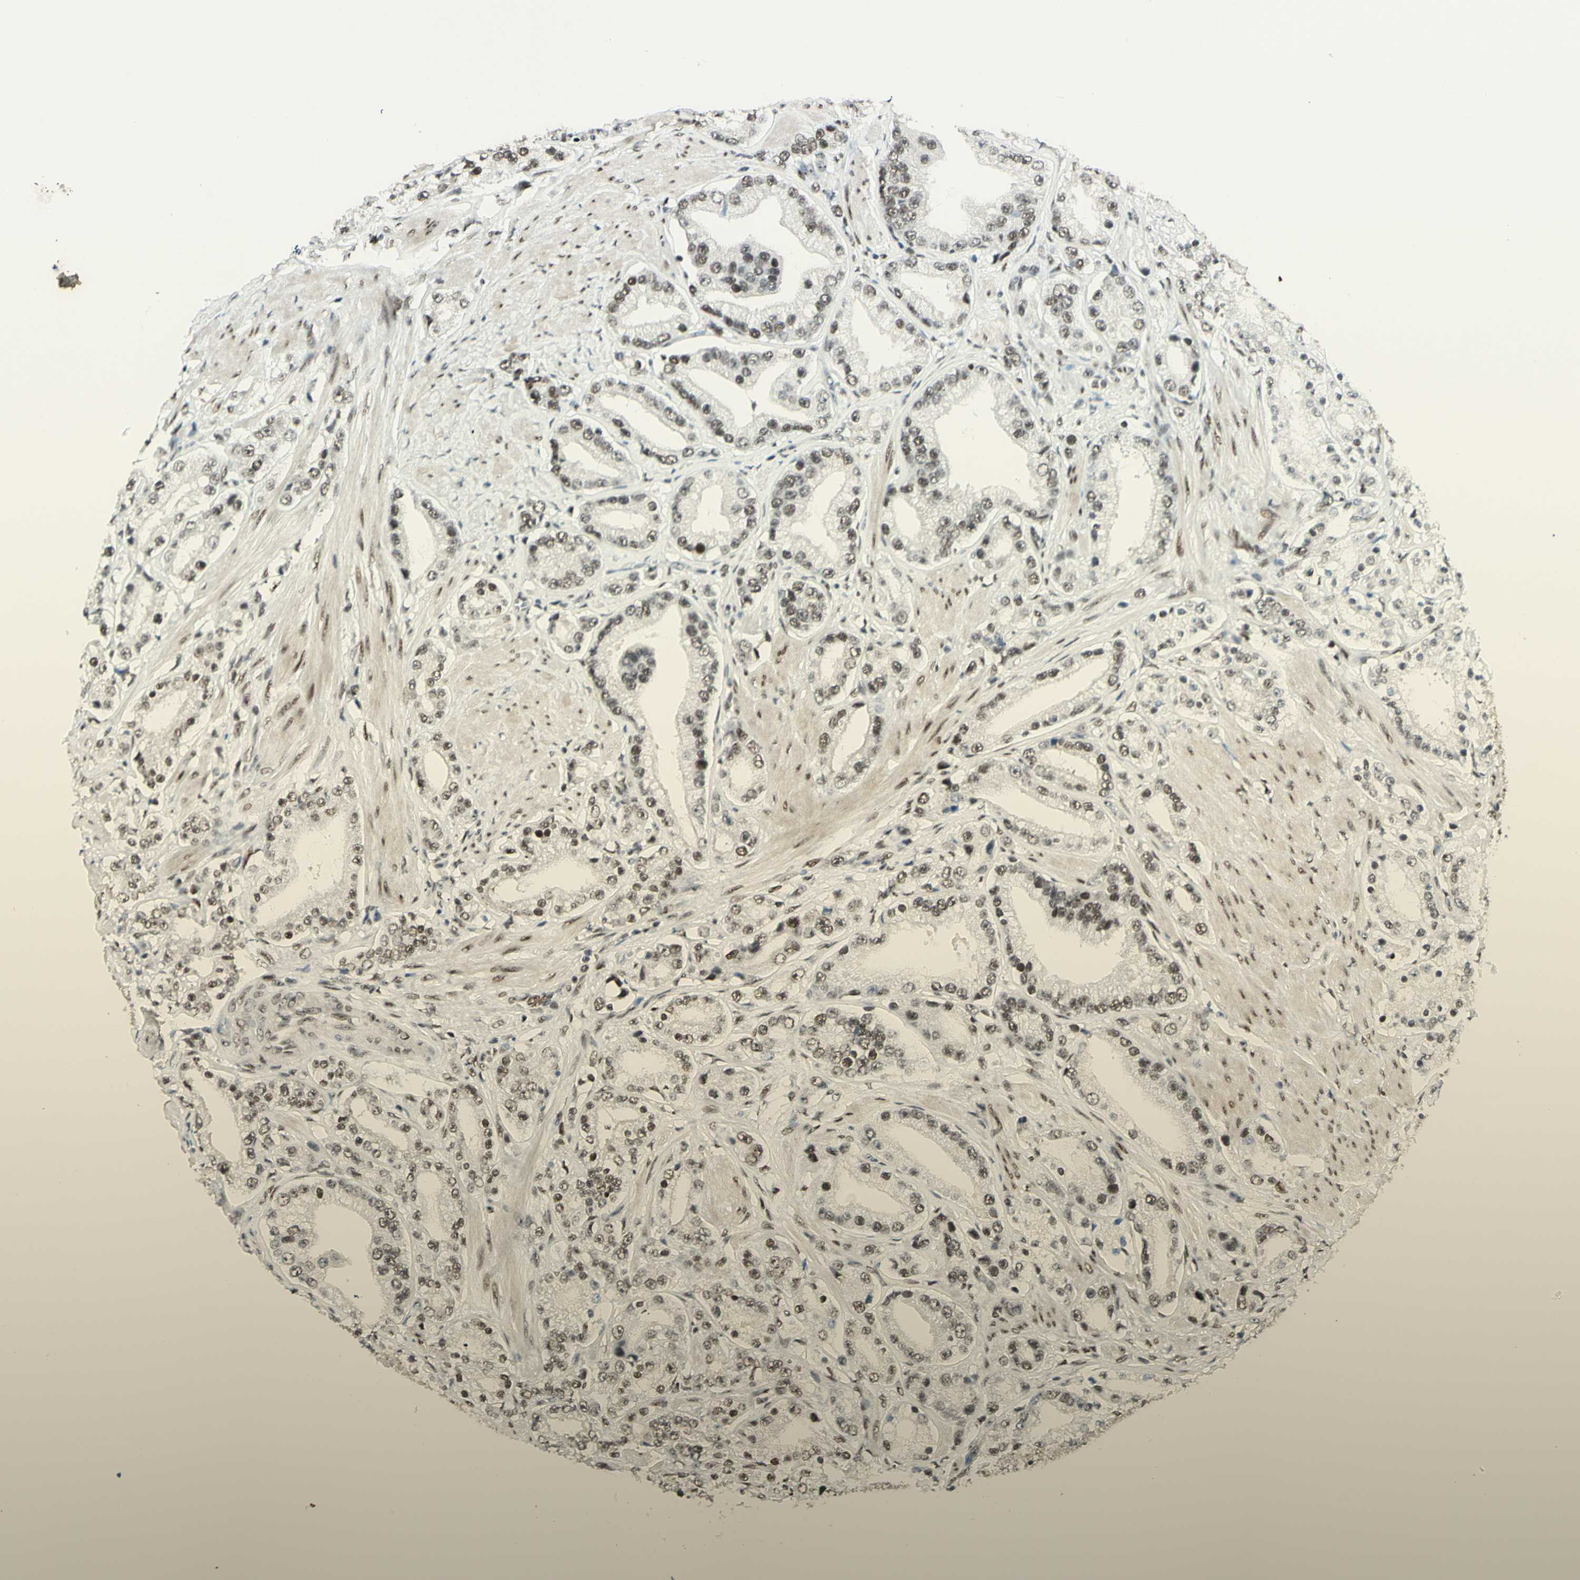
{"staining": {"intensity": "weak", "quantity": "25%-75%", "location": "nuclear"}, "tissue": "prostate cancer", "cell_type": "Tumor cells", "image_type": "cancer", "snomed": [{"axis": "morphology", "description": "Adenocarcinoma, Low grade"}, {"axis": "topography", "description": "Prostate"}], "caption": "The immunohistochemical stain shows weak nuclear expression in tumor cells of prostate cancer (adenocarcinoma (low-grade)) tissue.", "gene": "DHX9", "patient": {"sex": "male", "age": 63}}